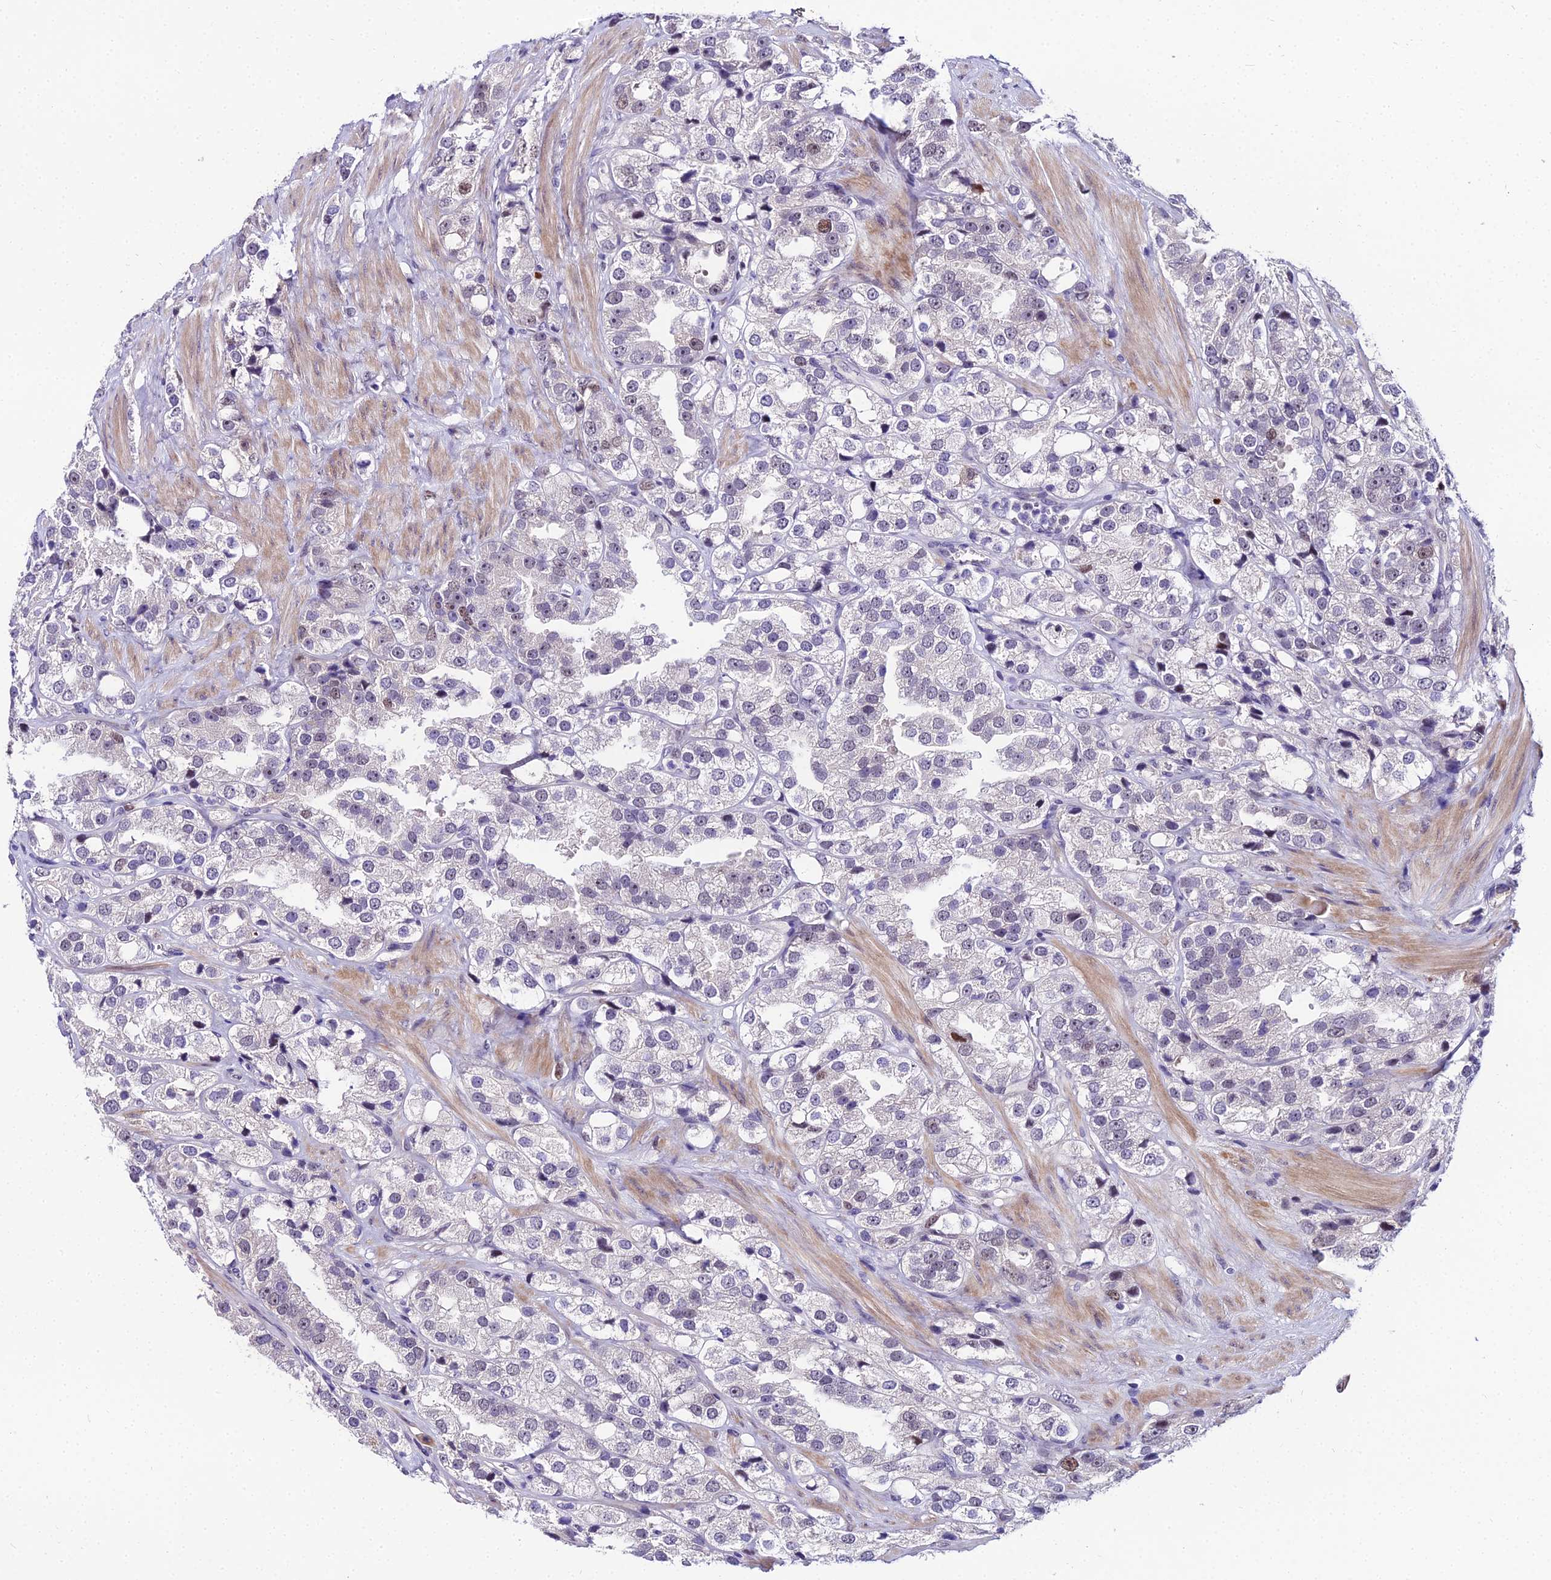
{"staining": {"intensity": "moderate", "quantity": "<25%", "location": "nuclear"}, "tissue": "prostate cancer", "cell_type": "Tumor cells", "image_type": "cancer", "snomed": [{"axis": "morphology", "description": "Adenocarcinoma, NOS"}, {"axis": "topography", "description": "Prostate"}], "caption": "Immunohistochemistry (DAB (3,3'-diaminobenzidine)) staining of adenocarcinoma (prostate) exhibits moderate nuclear protein positivity in about <25% of tumor cells.", "gene": "TRIML2", "patient": {"sex": "male", "age": 79}}